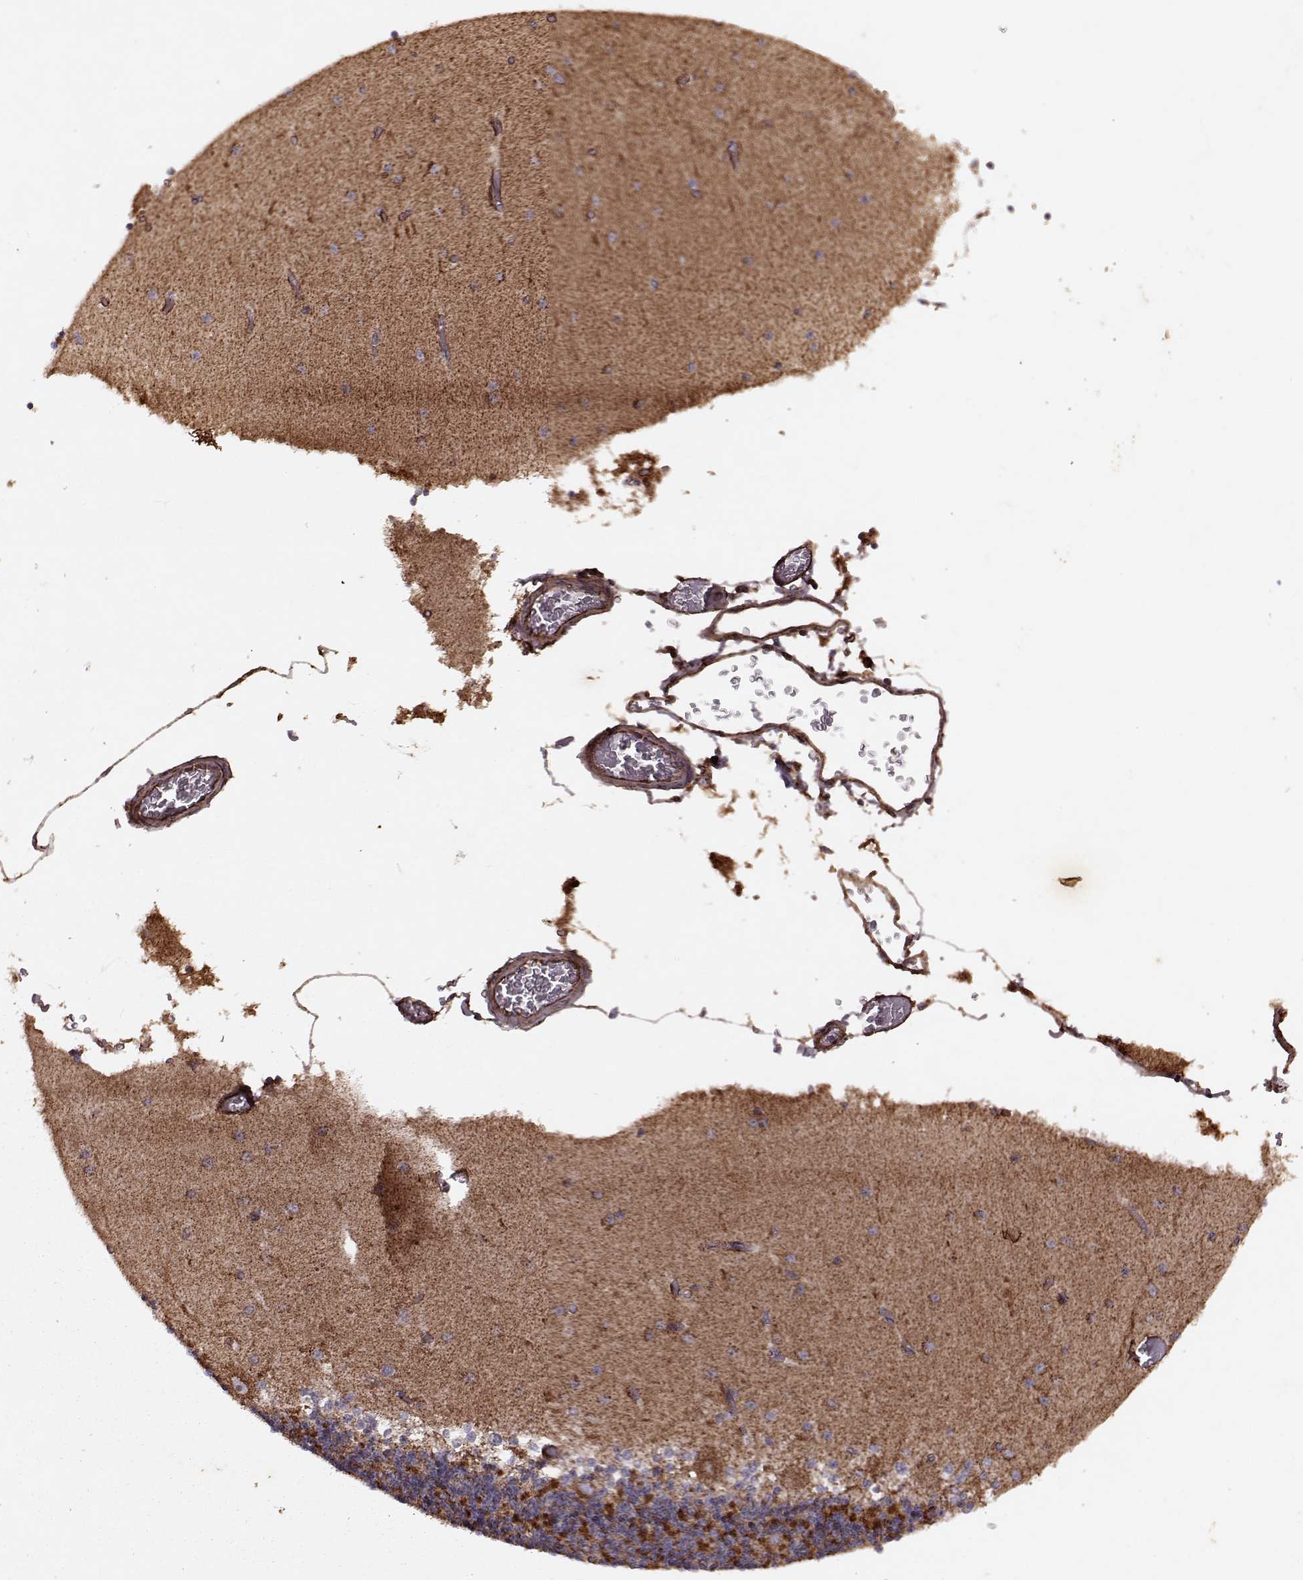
{"staining": {"intensity": "moderate", "quantity": "<25%", "location": "cytoplasmic/membranous"}, "tissue": "cerebellum", "cell_type": "Cells in granular layer", "image_type": "normal", "snomed": [{"axis": "morphology", "description": "Normal tissue, NOS"}, {"axis": "topography", "description": "Cerebellum"}], "caption": "Immunohistochemistry (IHC) staining of unremarkable cerebellum, which exhibits low levels of moderate cytoplasmic/membranous expression in approximately <25% of cells in granular layer indicating moderate cytoplasmic/membranous protein staining. The staining was performed using DAB (3,3'-diaminobenzidine) (brown) for protein detection and nuclei were counterstained in hematoxylin (blue).", "gene": "ENSG00000285130", "patient": {"sex": "female", "age": 28}}